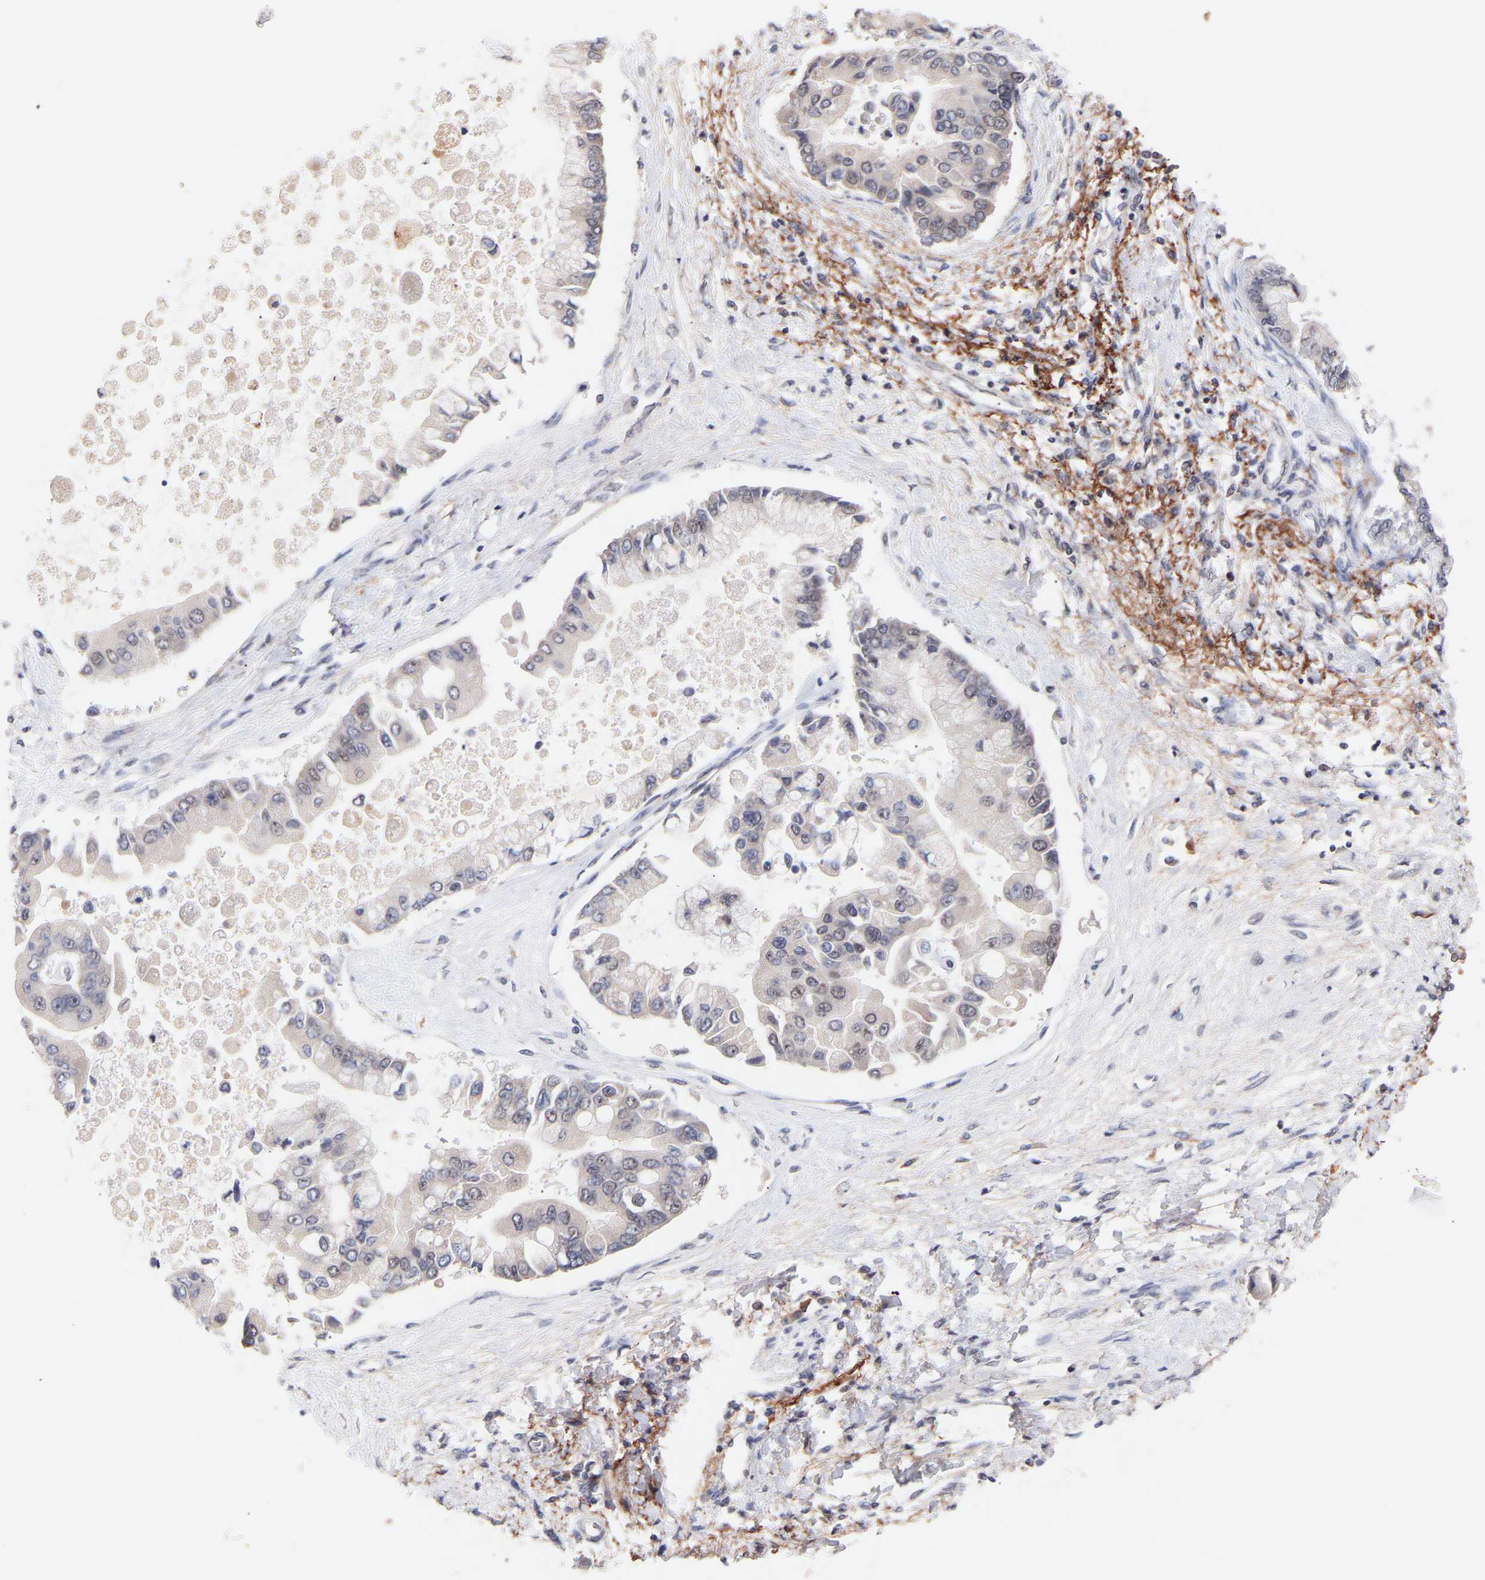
{"staining": {"intensity": "negative", "quantity": "none", "location": "none"}, "tissue": "liver cancer", "cell_type": "Tumor cells", "image_type": "cancer", "snomed": [{"axis": "morphology", "description": "Cholangiocarcinoma"}, {"axis": "topography", "description": "Liver"}], "caption": "Tumor cells show no significant staining in liver cancer (cholangiocarcinoma). (Stains: DAB IHC with hematoxylin counter stain, Microscopy: brightfield microscopy at high magnification).", "gene": "RBM15", "patient": {"sex": "male", "age": 50}}